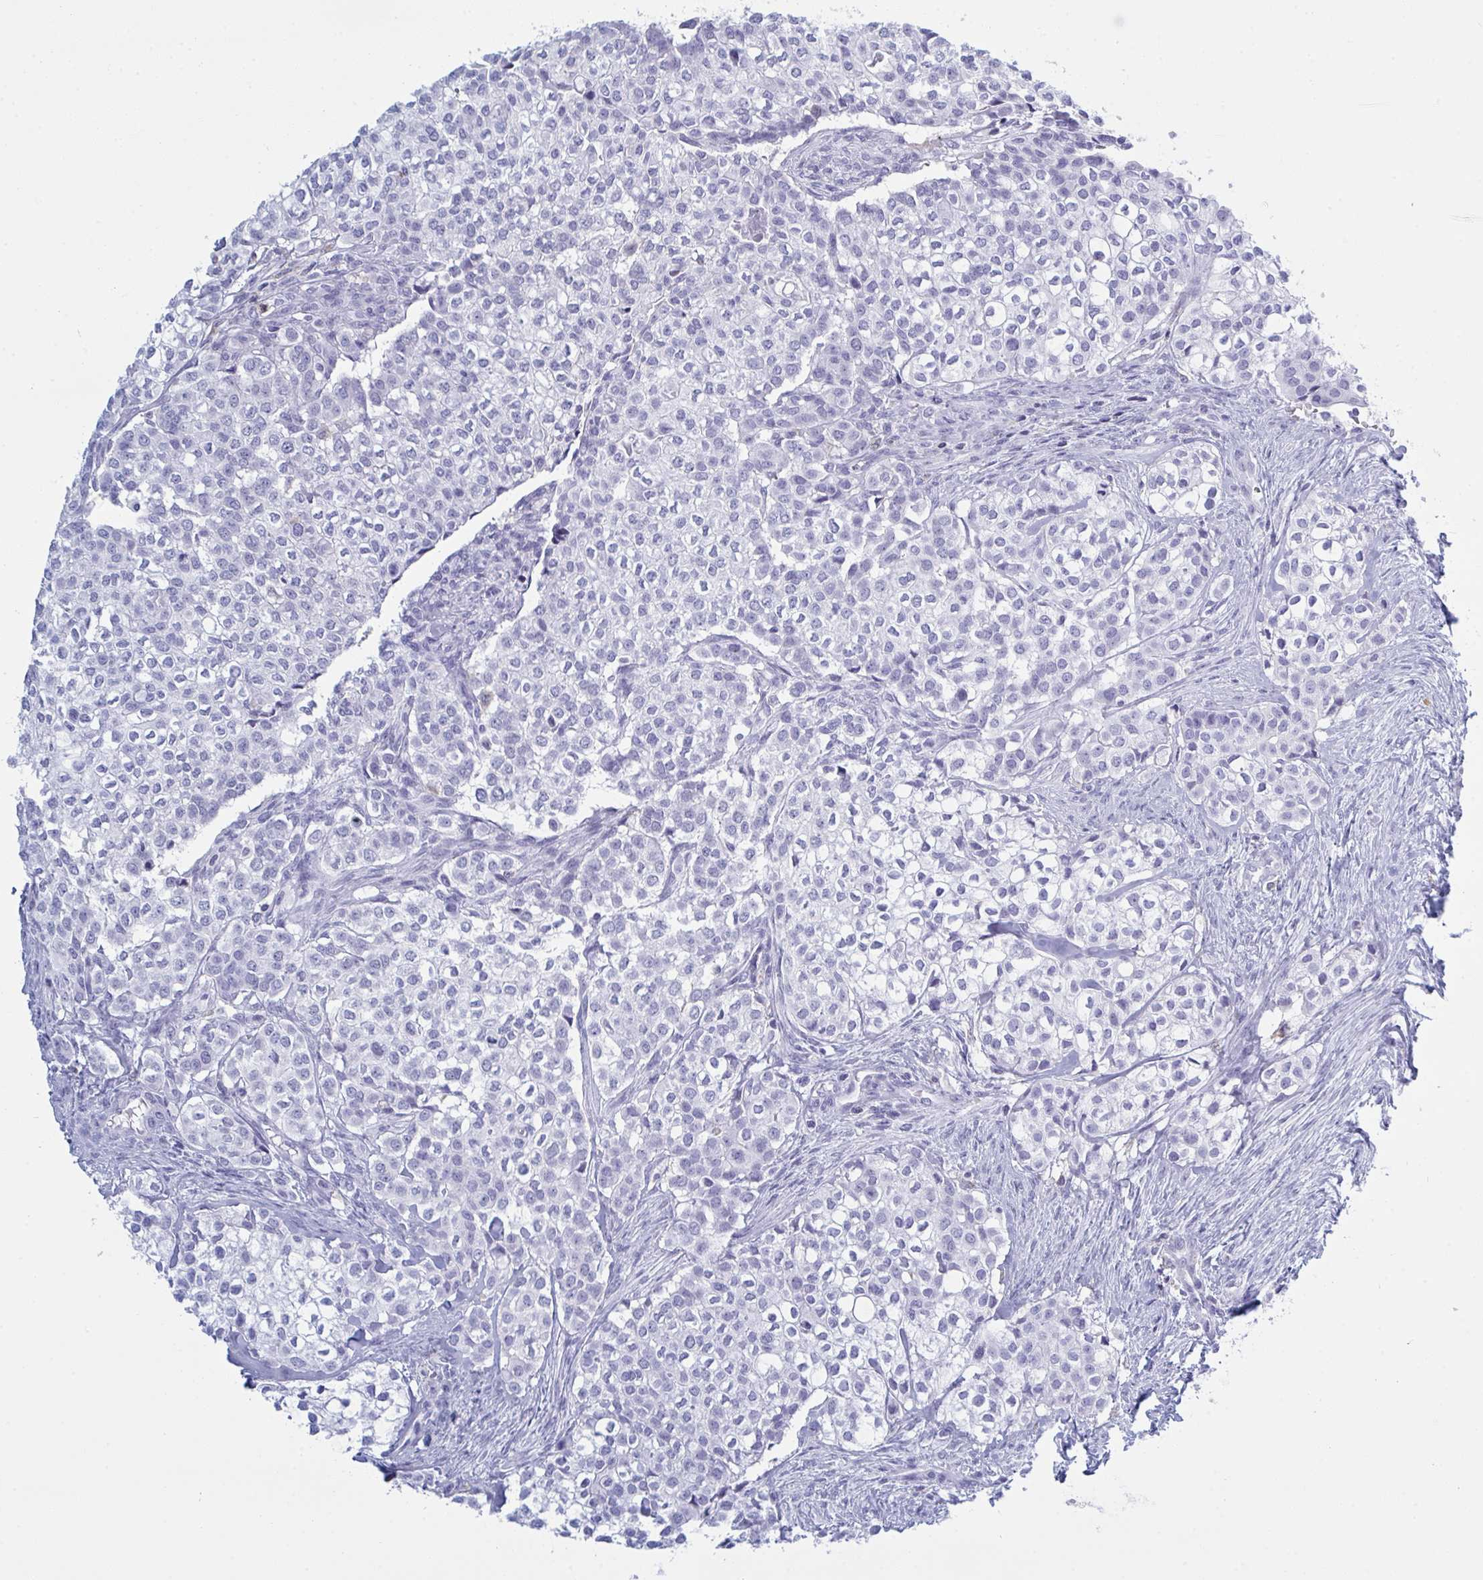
{"staining": {"intensity": "negative", "quantity": "none", "location": "none"}, "tissue": "head and neck cancer", "cell_type": "Tumor cells", "image_type": "cancer", "snomed": [{"axis": "morphology", "description": "Adenocarcinoma, NOS"}, {"axis": "topography", "description": "Head-Neck"}], "caption": "DAB immunohistochemical staining of human head and neck cancer (adenocarcinoma) exhibits no significant staining in tumor cells.", "gene": "MYO1F", "patient": {"sex": "male", "age": 81}}